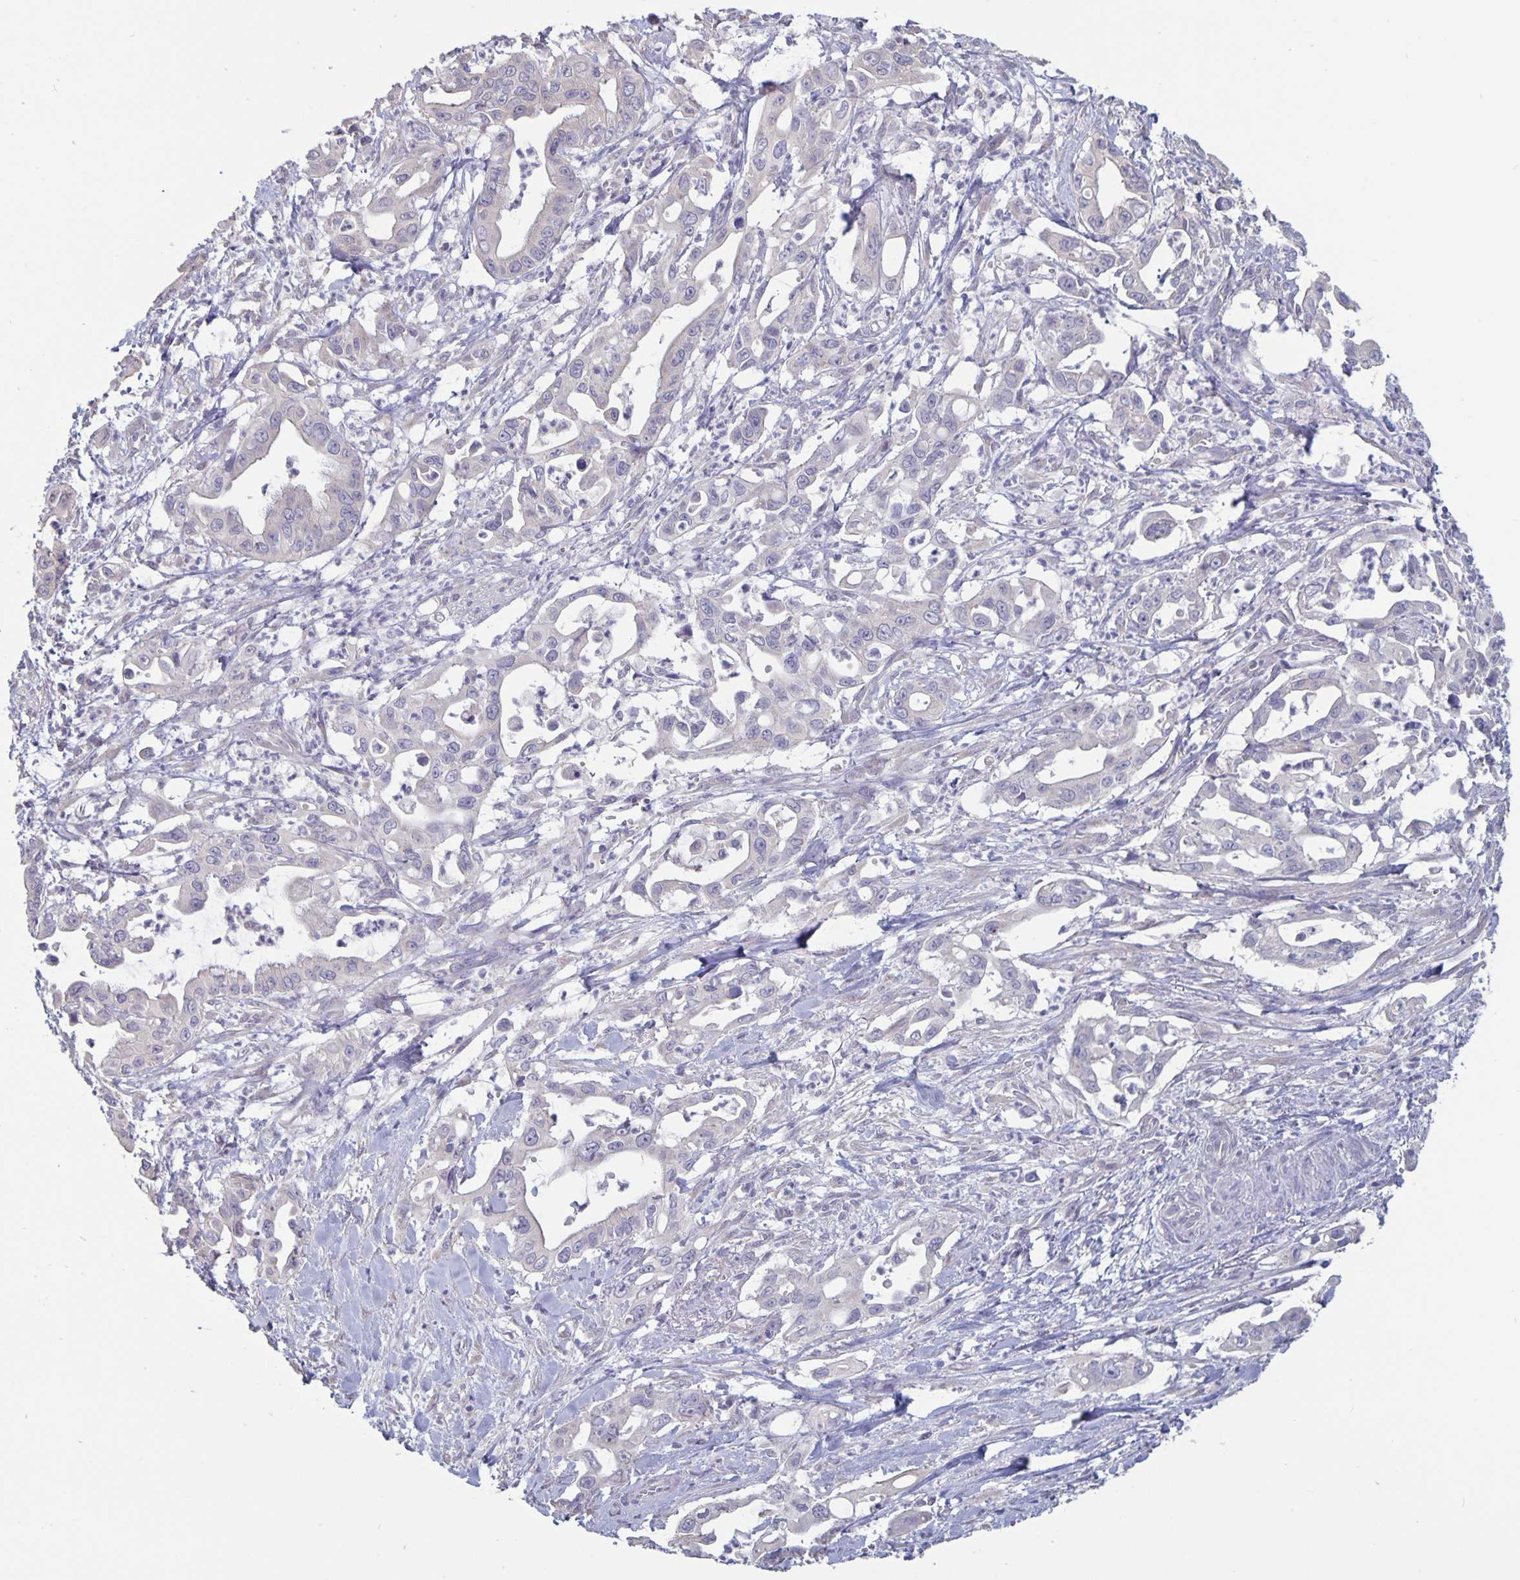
{"staining": {"intensity": "negative", "quantity": "none", "location": "none"}, "tissue": "pancreatic cancer", "cell_type": "Tumor cells", "image_type": "cancer", "snomed": [{"axis": "morphology", "description": "Adenocarcinoma, NOS"}, {"axis": "topography", "description": "Pancreas"}], "caption": "Pancreatic cancer (adenocarcinoma) was stained to show a protein in brown. There is no significant expression in tumor cells.", "gene": "PLCB3", "patient": {"sex": "male", "age": 61}}